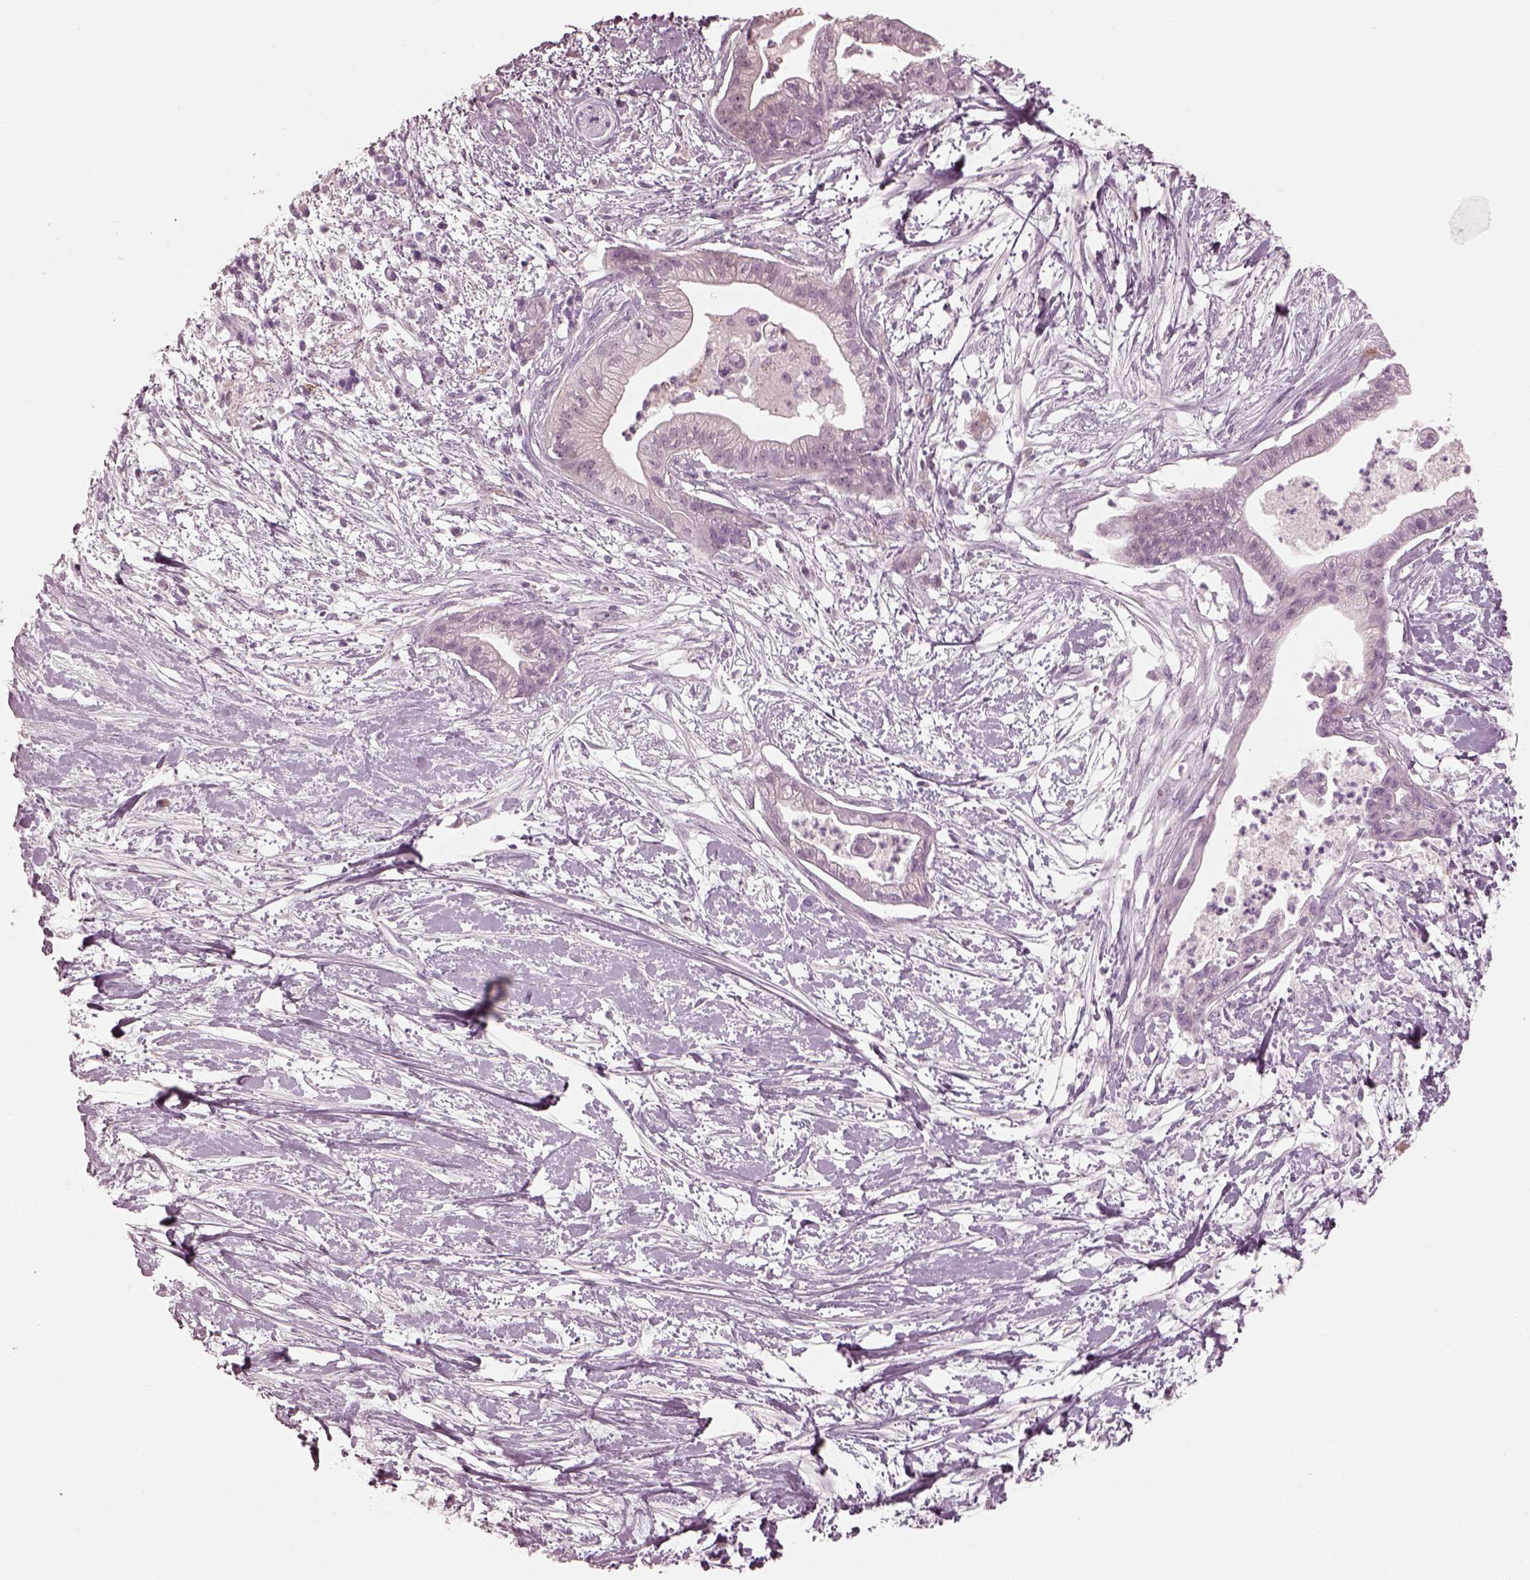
{"staining": {"intensity": "negative", "quantity": "none", "location": "none"}, "tissue": "pancreatic cancer", "cell_type": "Tumor cells", "image_type": "cancer", "snomed": [{"axis": "morphology", "description": "Normal tissue, NOS"}, {"axis": "morphology", "description": "Adenocarcinoma, NOS"}, {"axis": "topography", "description": "Lymph node"}, {"axis": "topography", "description": "Pancreas"}], "caption": "Tumor cells show no significant protein staining in pancreatic adenocarcinoma. (DAB immunohistochemistry (IHC) visualized using brightfield microscopy, high magnification).", "gene": "C2orf81", "patient": {"sex": "female", "age": 58}}